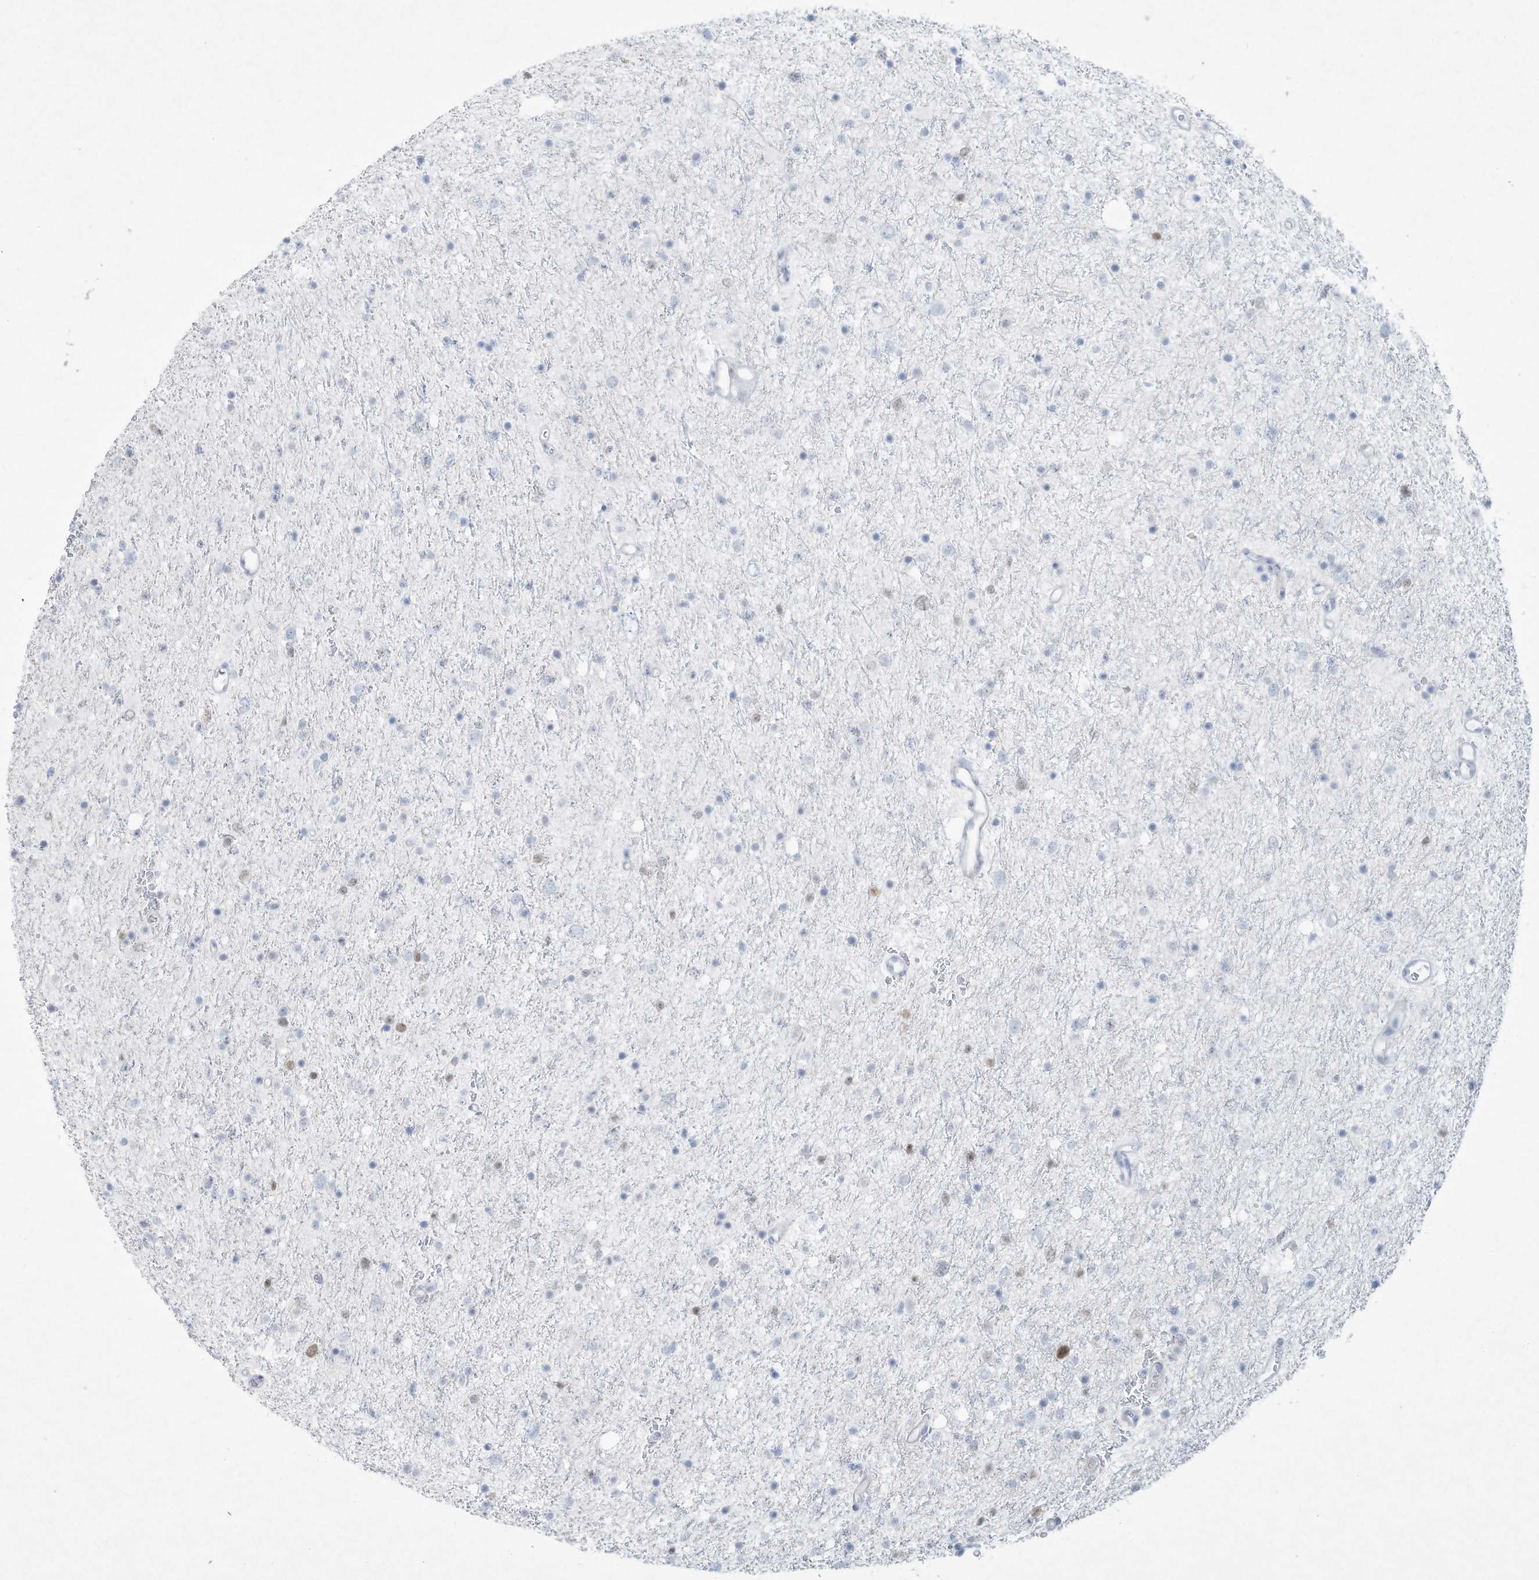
{"staining": {"intensity": "weak", "quantity": "<25%", "location": "nuclear"}, "tissue": "glioma", "cell_type": "Tumor cells", "image_type": "cancer", "snomed": [{"axis": "morphology", "description": "Glioma, malignant, Low grade"}, {"axis": "topography", "description": "Brain"}], "caption": "Tumor cells show no significant staining in glioma.", "gene": "PAX6", "patient": {"sex": "female", "age": 37}}